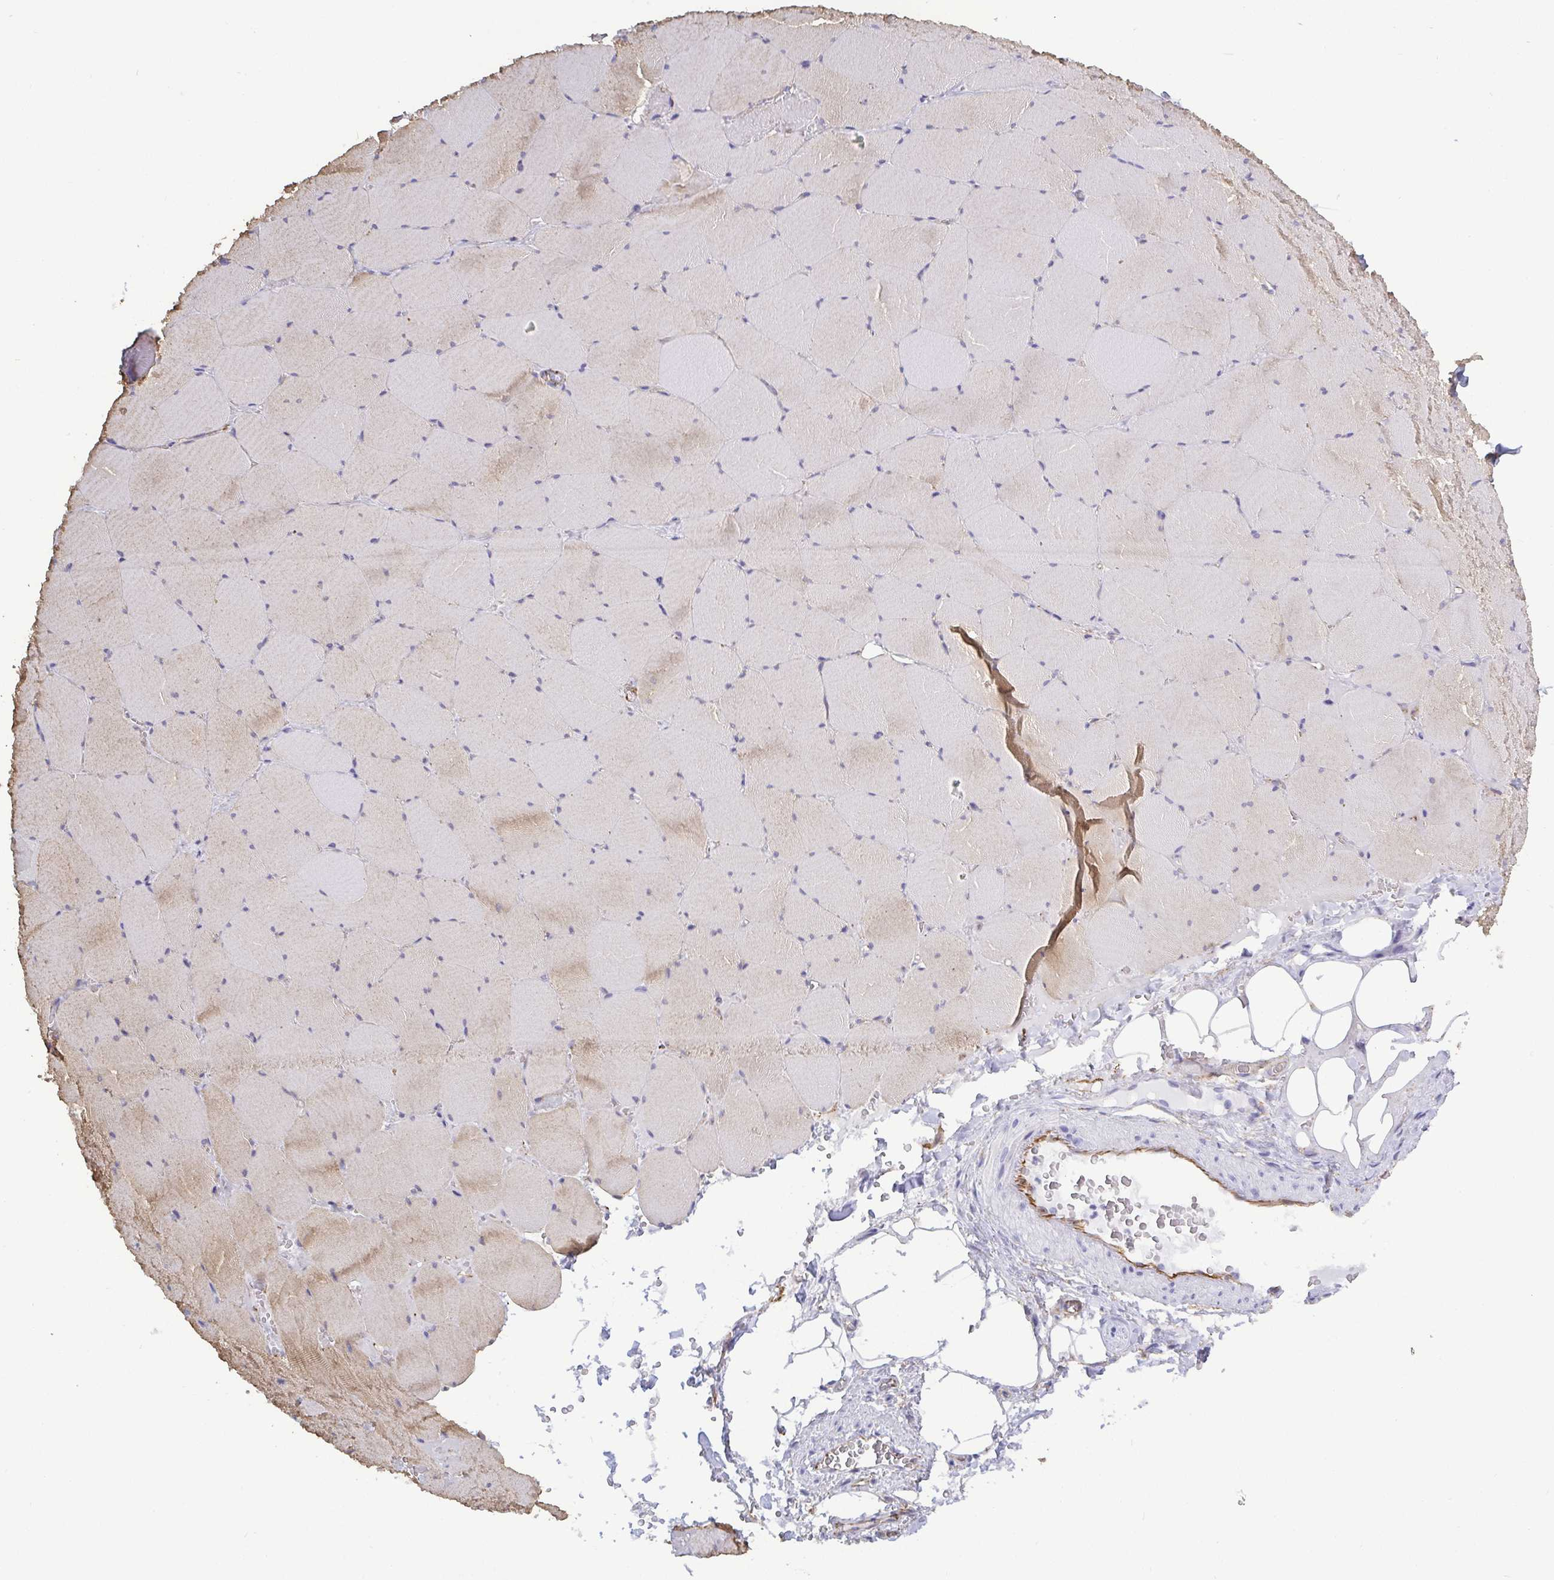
{"staining": {"intensity": "weak", "quantity": "25%-75%", "location": "cytoplasmic/membranous"}, "tissue": "skeletal muscle", "cell_type": "Myocytes", "image_type": "normal", "snomed": [{"axis": "morphology", "description": "Normal tissue, NOS"}, {"axis": "topography", "description": "Skeletal muscle"}, {"axis": "topography", "description": "Head-Neck"}], "caption": "Immunohistochemistry (DAB) staining of unremarkable human skeletal muscle shows weak cytoplasmic/membranous protein staining in approximately 25%-75% of myocytes.", "gene": "LIMA1", "patient": {"sex": "male", "age": 66}}